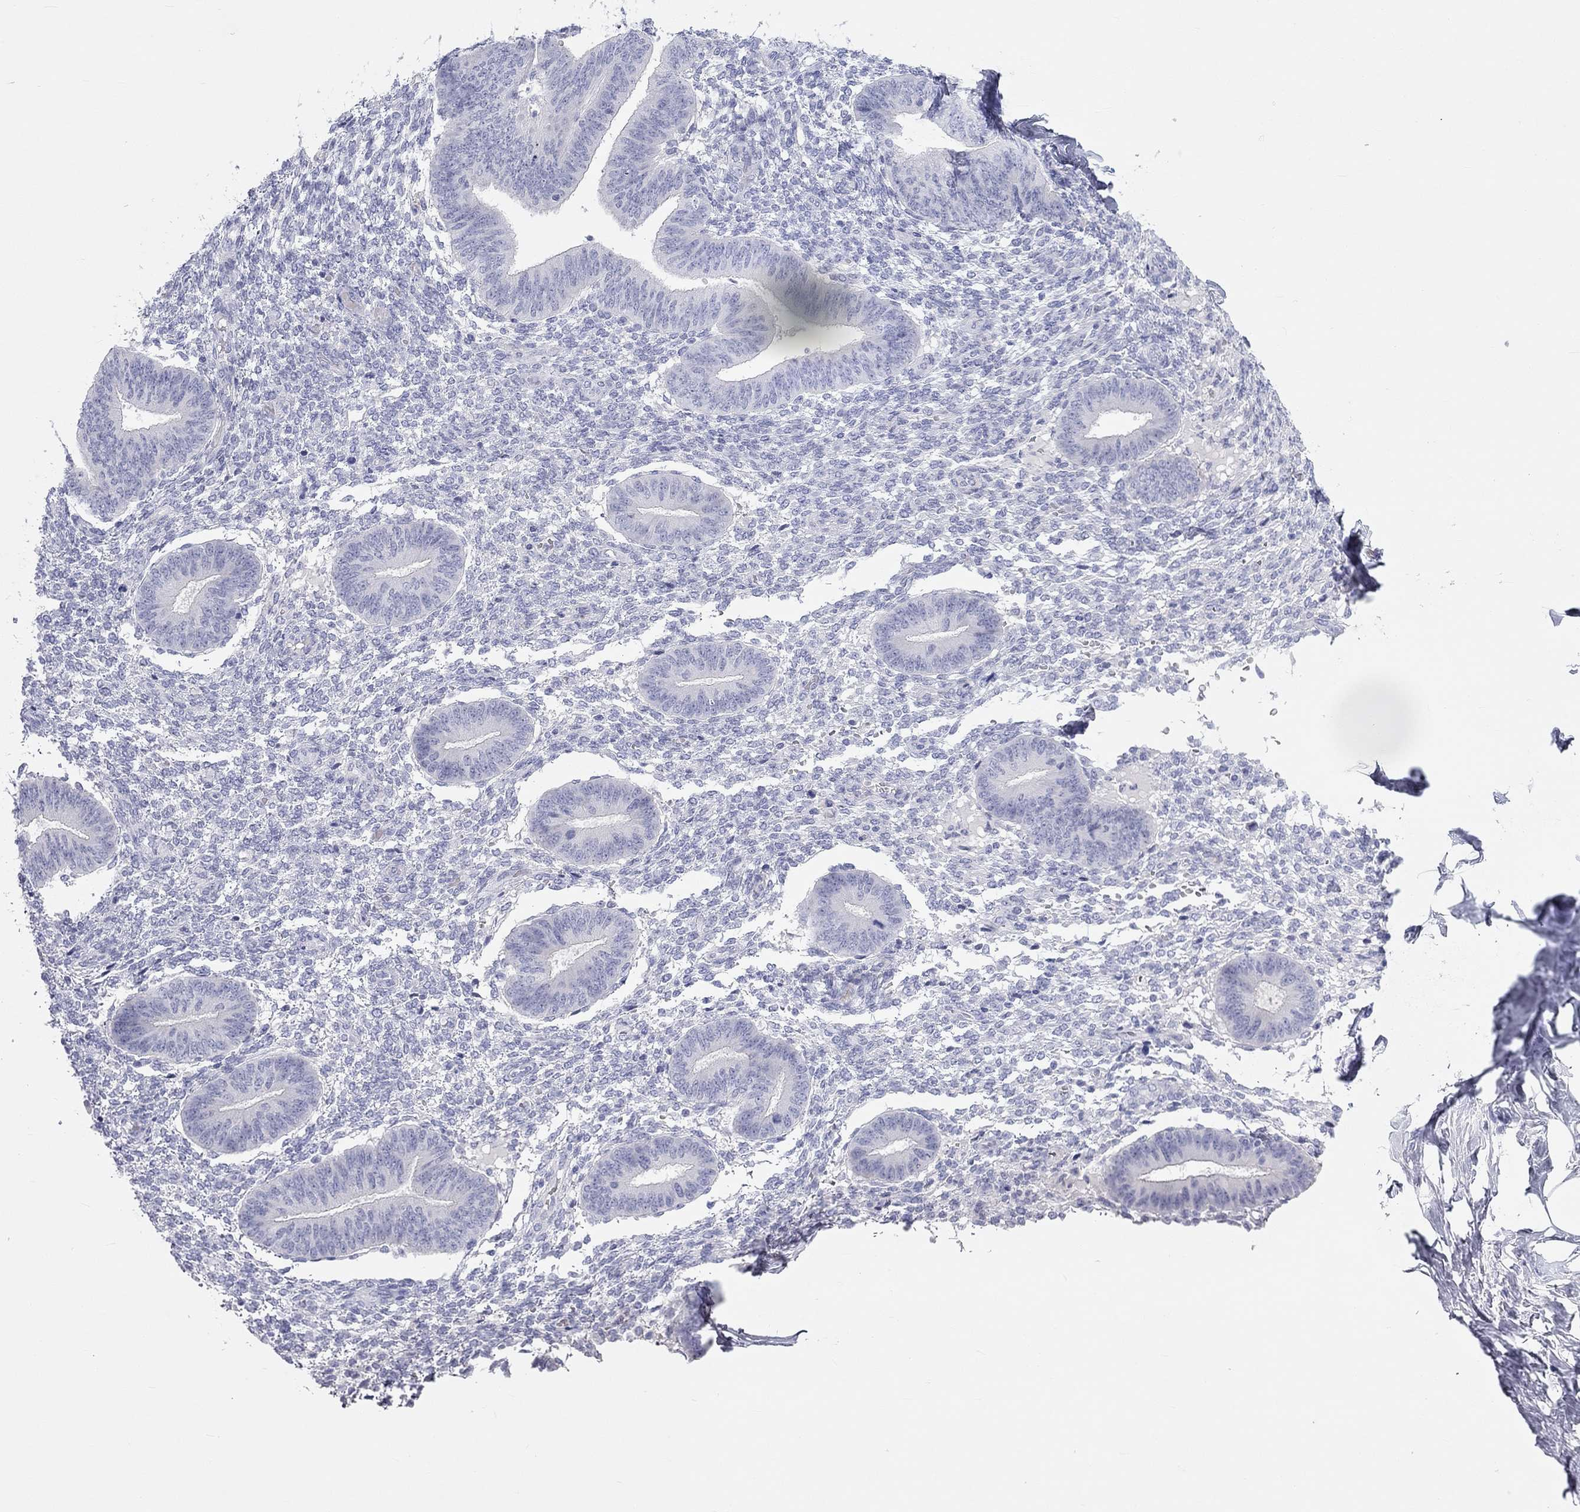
{"staining": {"intensity": "negative", "quantity": "none", "location": "none"}, "tissue": "endometrium", "cell_type": "Cells in endometrial stroma", "image_type": "normal", "snomed": [{"axis": "morphology", "description": "Normal tissue, NOS"}, {"axis": "topography", "description": "Endometrium"}], "caption": "The image demonstrates no staining of cells in endometrial stroma in normal endometrium.", "gene": "PCDHGC5", "patient": {"sex": "female", "age": 47}}